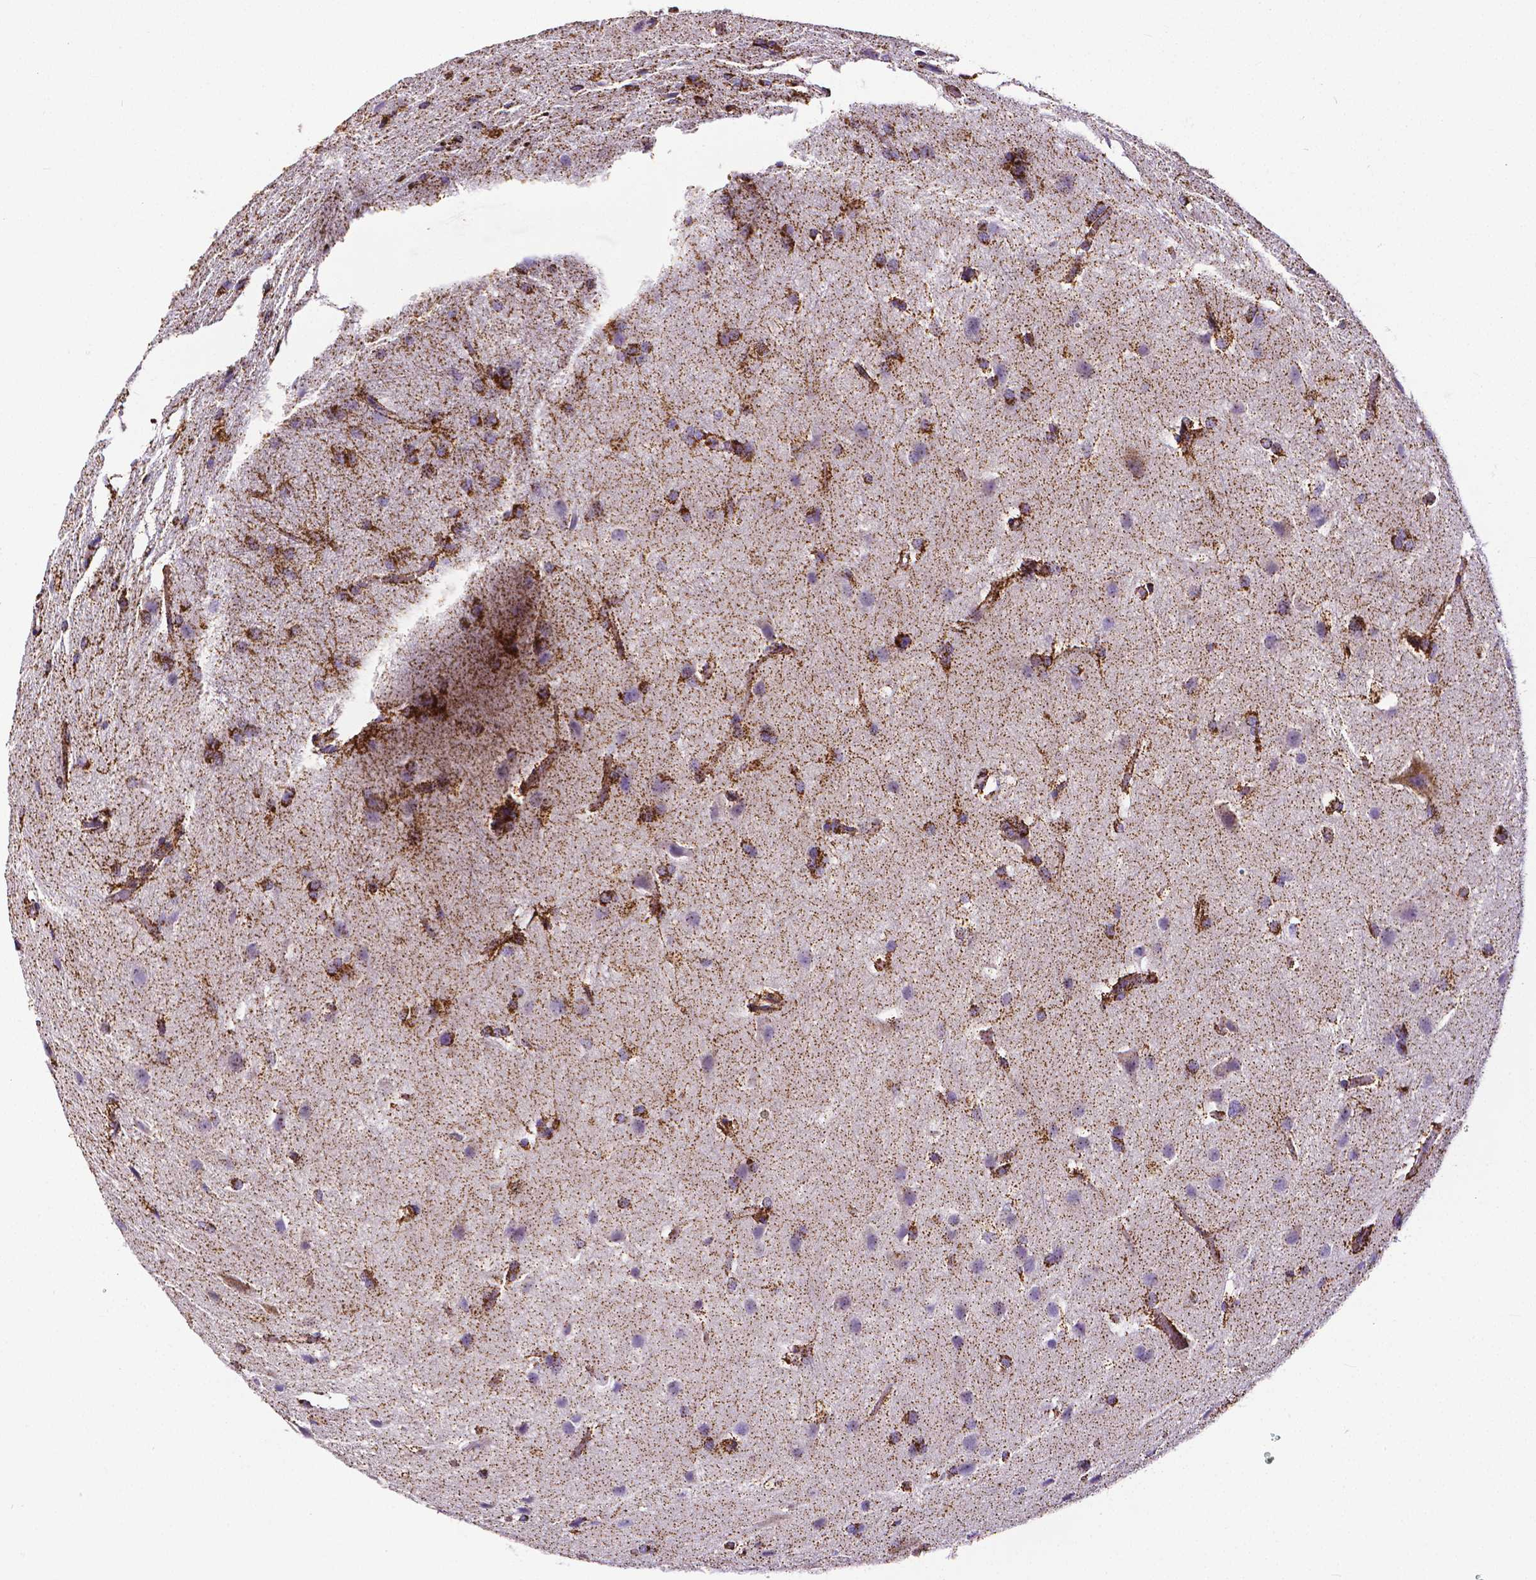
{"staining": {"intensity": "moderate", "quantity": "25%-75%", "location": "cytoplasmic/membranous"}, "tissue": "glioma", "cell_type": "Tumor cells", "image_type": "cancer", "snomed": [{"axis": "morphology", "description": "Glioma, malignant, High grade"}, {"axis": "topography", "description": "Brain"}], "caption": "DAB immunohistochemical staining of glioma exhibits moderate cytoplasmic/membranous protein staining in approximately 25%-75% of tumor cells.", "gene": "MACC1", "patient": {"sex": "male", "age": 68}}